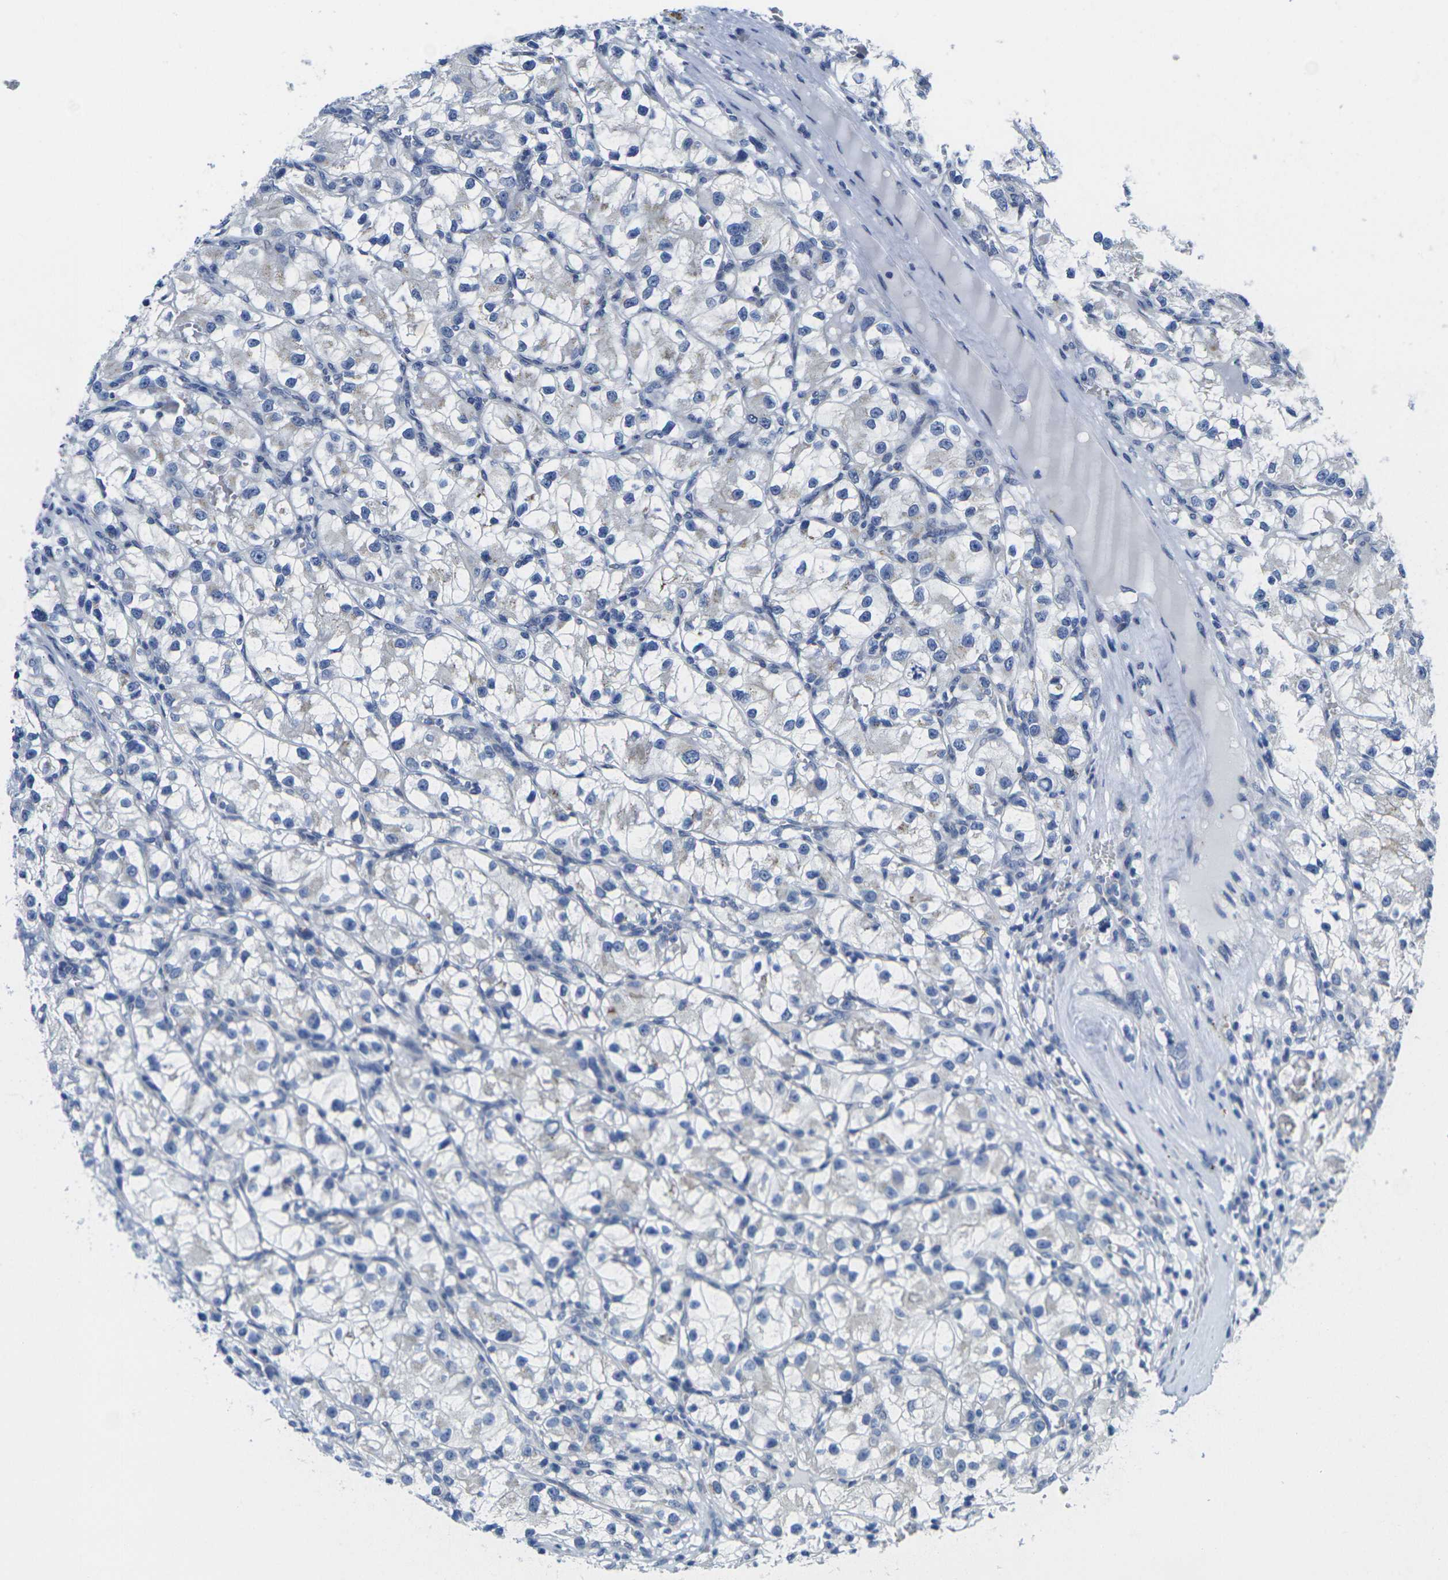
{"staining": {"intensity": "negative", "quantity": "none", "location": "none"}, "tissue": "renal cancer", "cell_type": "Tumor cells", "image_type": "cancer", "snomed": [{"axis": "morphology", "description": "Adenocarcinoma, NOS"}, {"axis": "topography", "description": "Kidney"}], "caption": "Micrograph shows no significant protein positivity in tumor cells of renal cancer.", "gene": "CRK", "patient": {"sex": "female", "age": 57}}